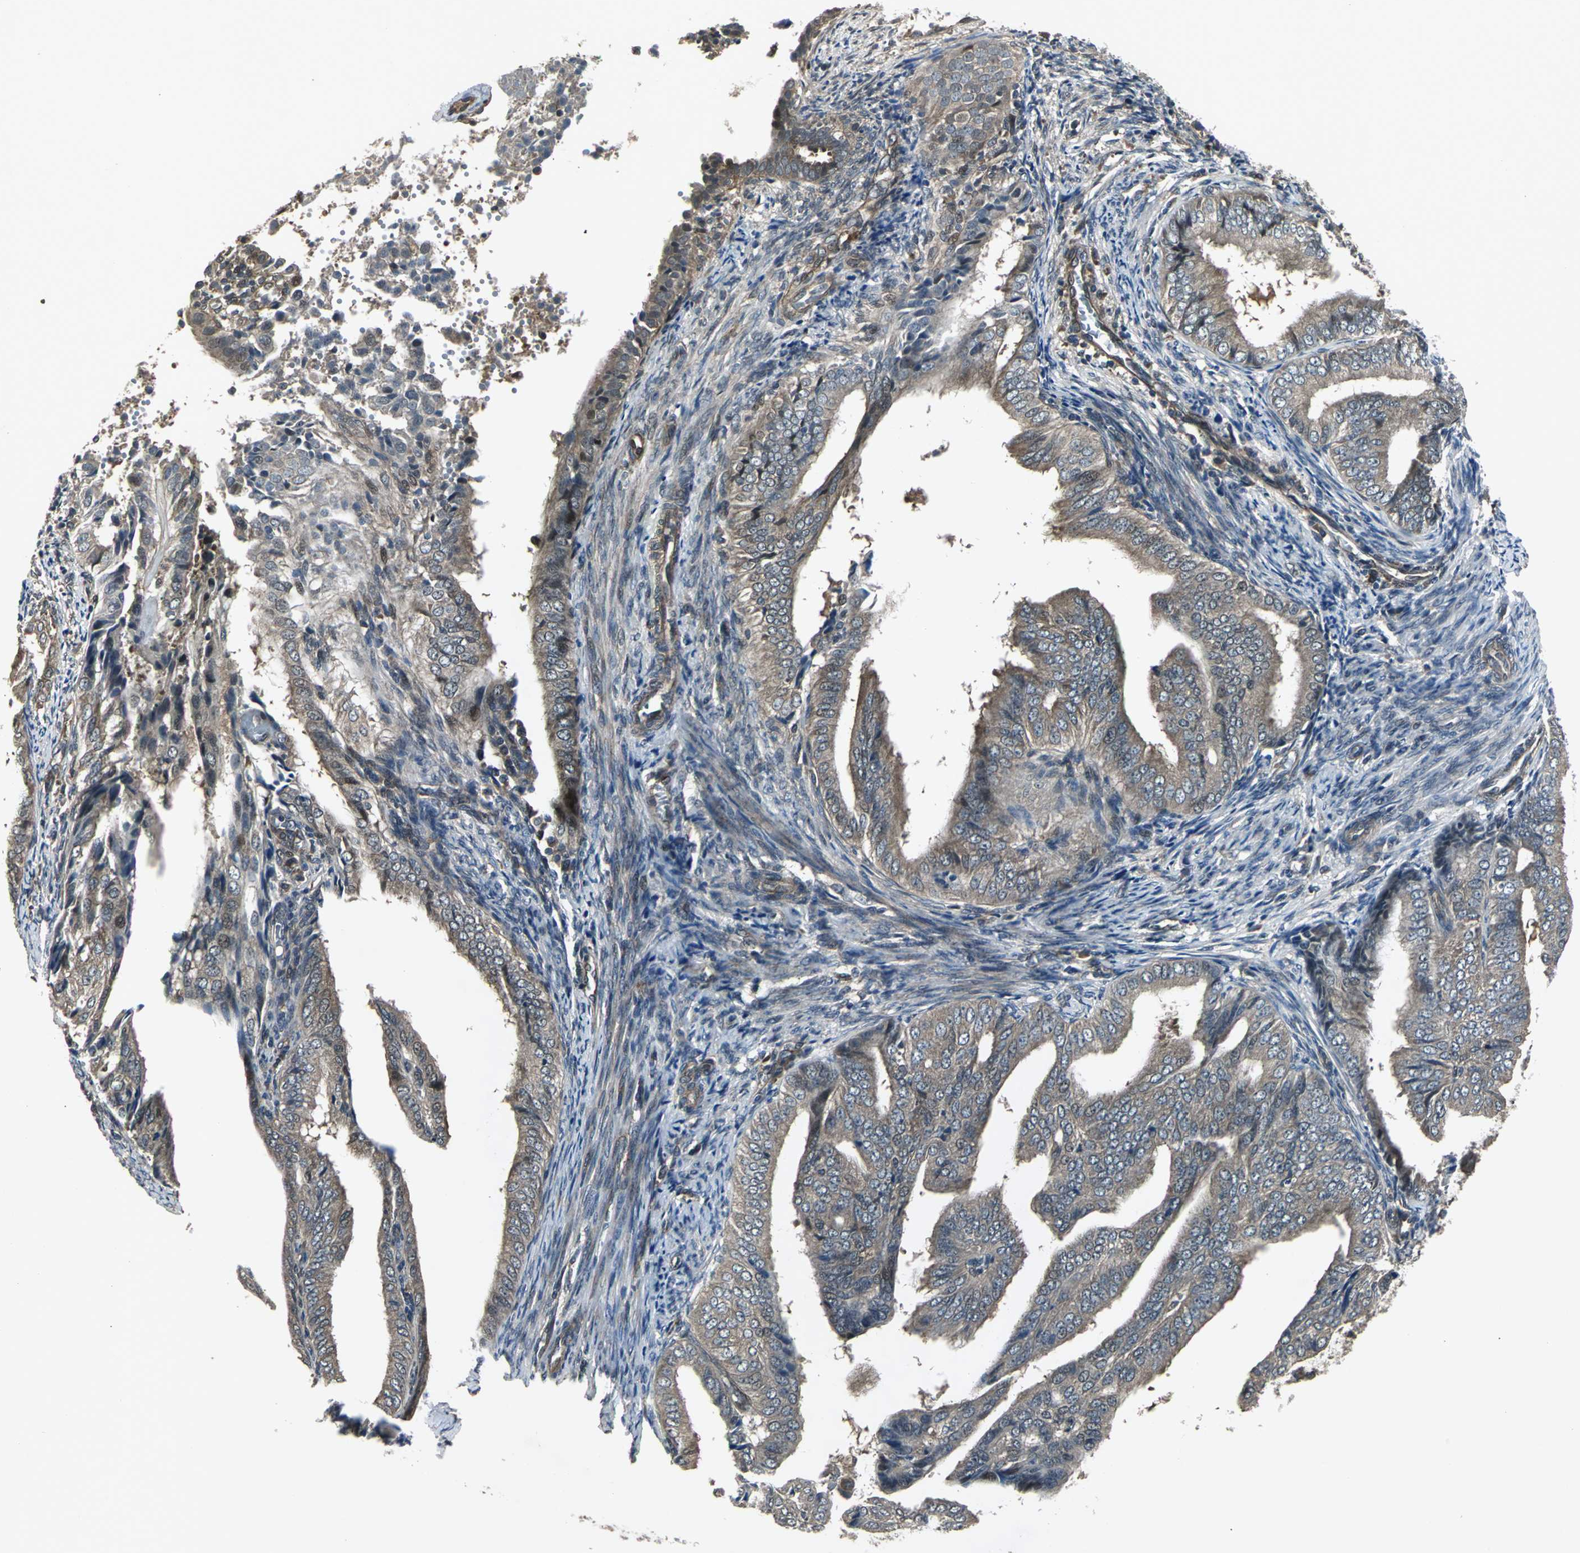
{"staining": {"intensity": "moderate", "quantity": ">75%", "location": "cytoplasmic/membranous"}, "tissue": "endometrial cancer", "cell_type": "Tumor cells", "image_type": "cancer", "snomed": [{"axis": "morphology", "description": "Adenocarcinoma, NOS"}, {"axis": "topography", "description": "Endometrium"}], "caption": "About >75% of tumor cells in human adenocarcinoma (endometrial) show moderate cytoplasmic/membranous protein expression as visualized by brown immunohistochemical staining.", "gene": "PFDN1", "patient": {"sex": "female", "age": 58}}